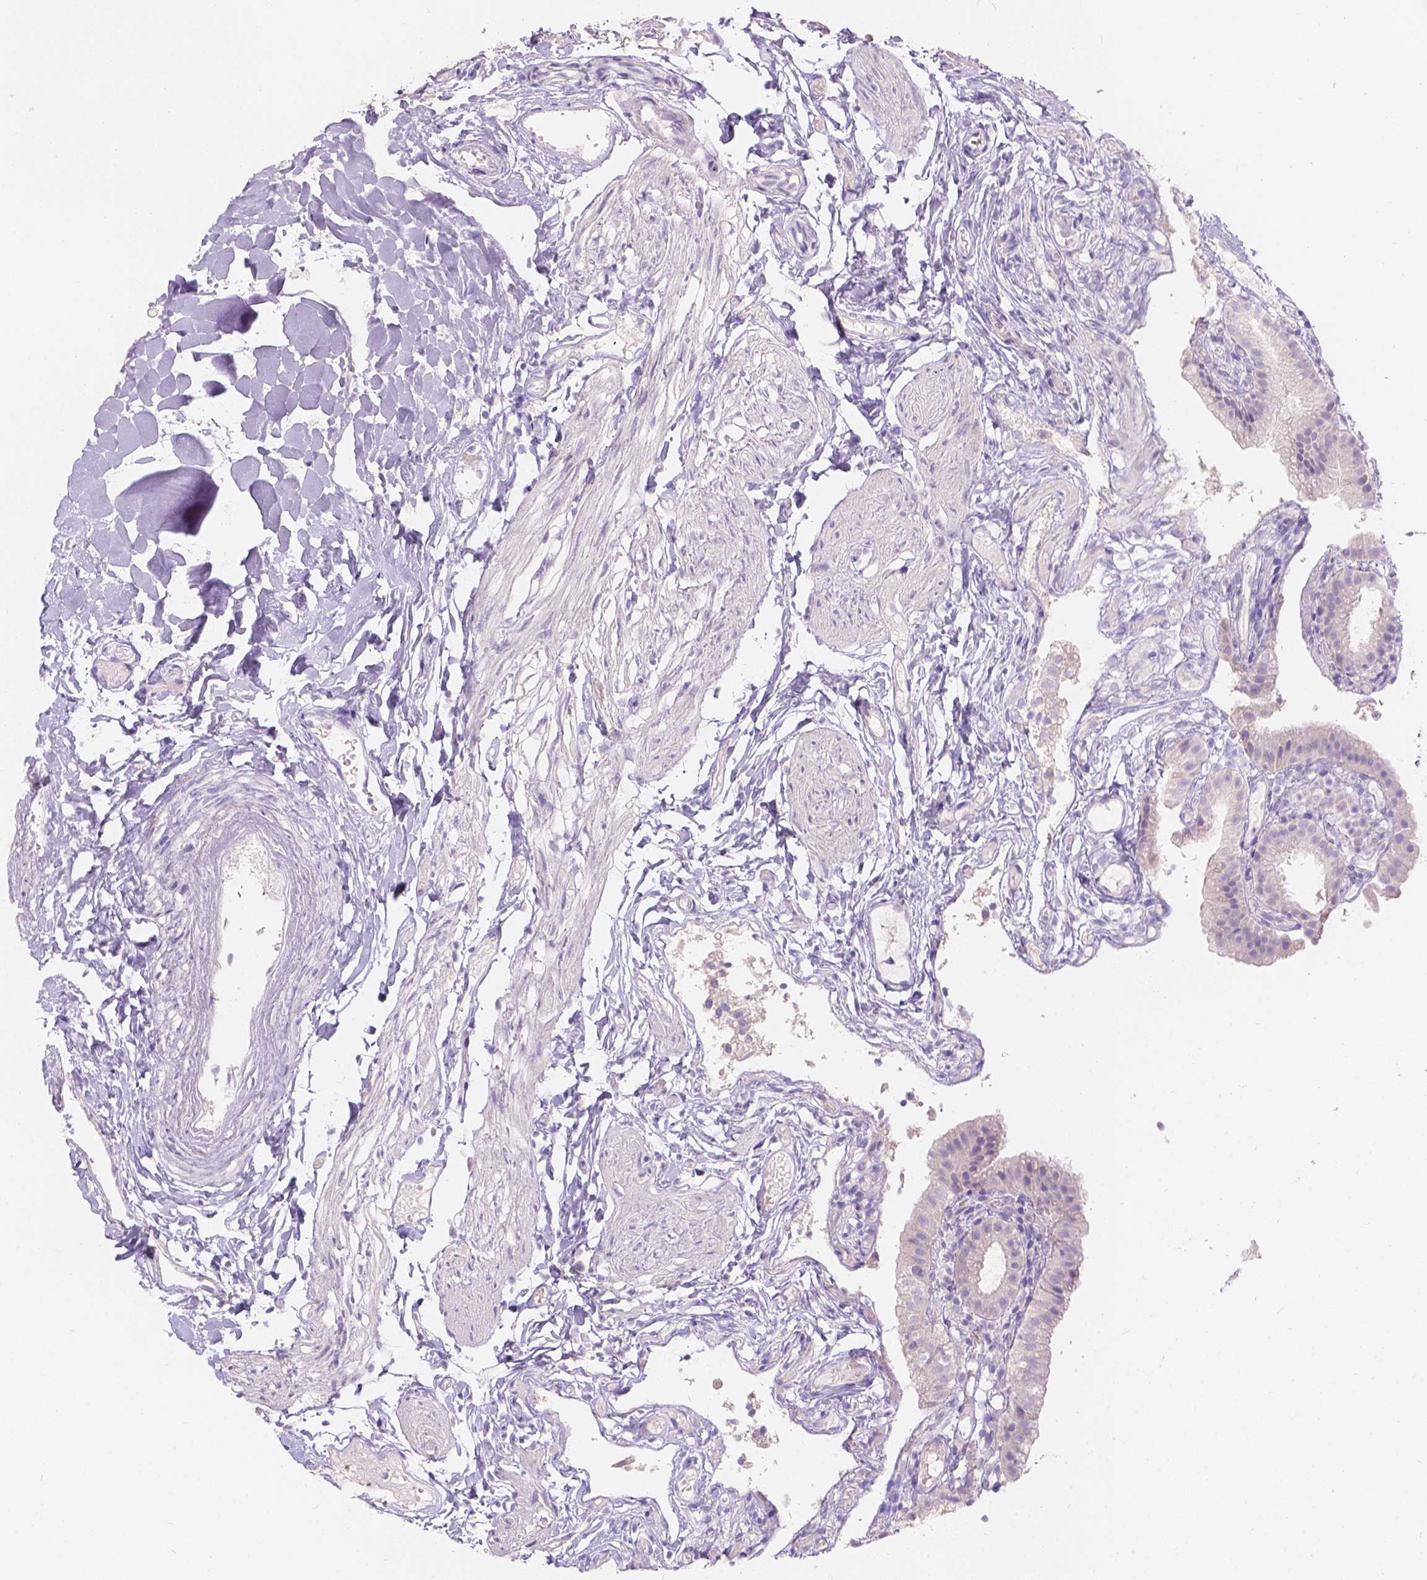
{"staining": {"intensity": "negative", "quantity": "none", "location": "none"}, "tissue": "gallbladder", "cell_type": "Glandular cells", "image_type": "normal", "snomed": [{"axis": "morphology", "description": "Normal tissue, NOS"}, {"axis": "topography", "description": "Gallbladder"}], "caption": "IHC micrograph of unremarkable gallbladder: gallbladder stained with DAB shows no significant protein positivity in glandular cells.", "gene": "HTN3", "patient": {"sex": "female", "age": 47}}